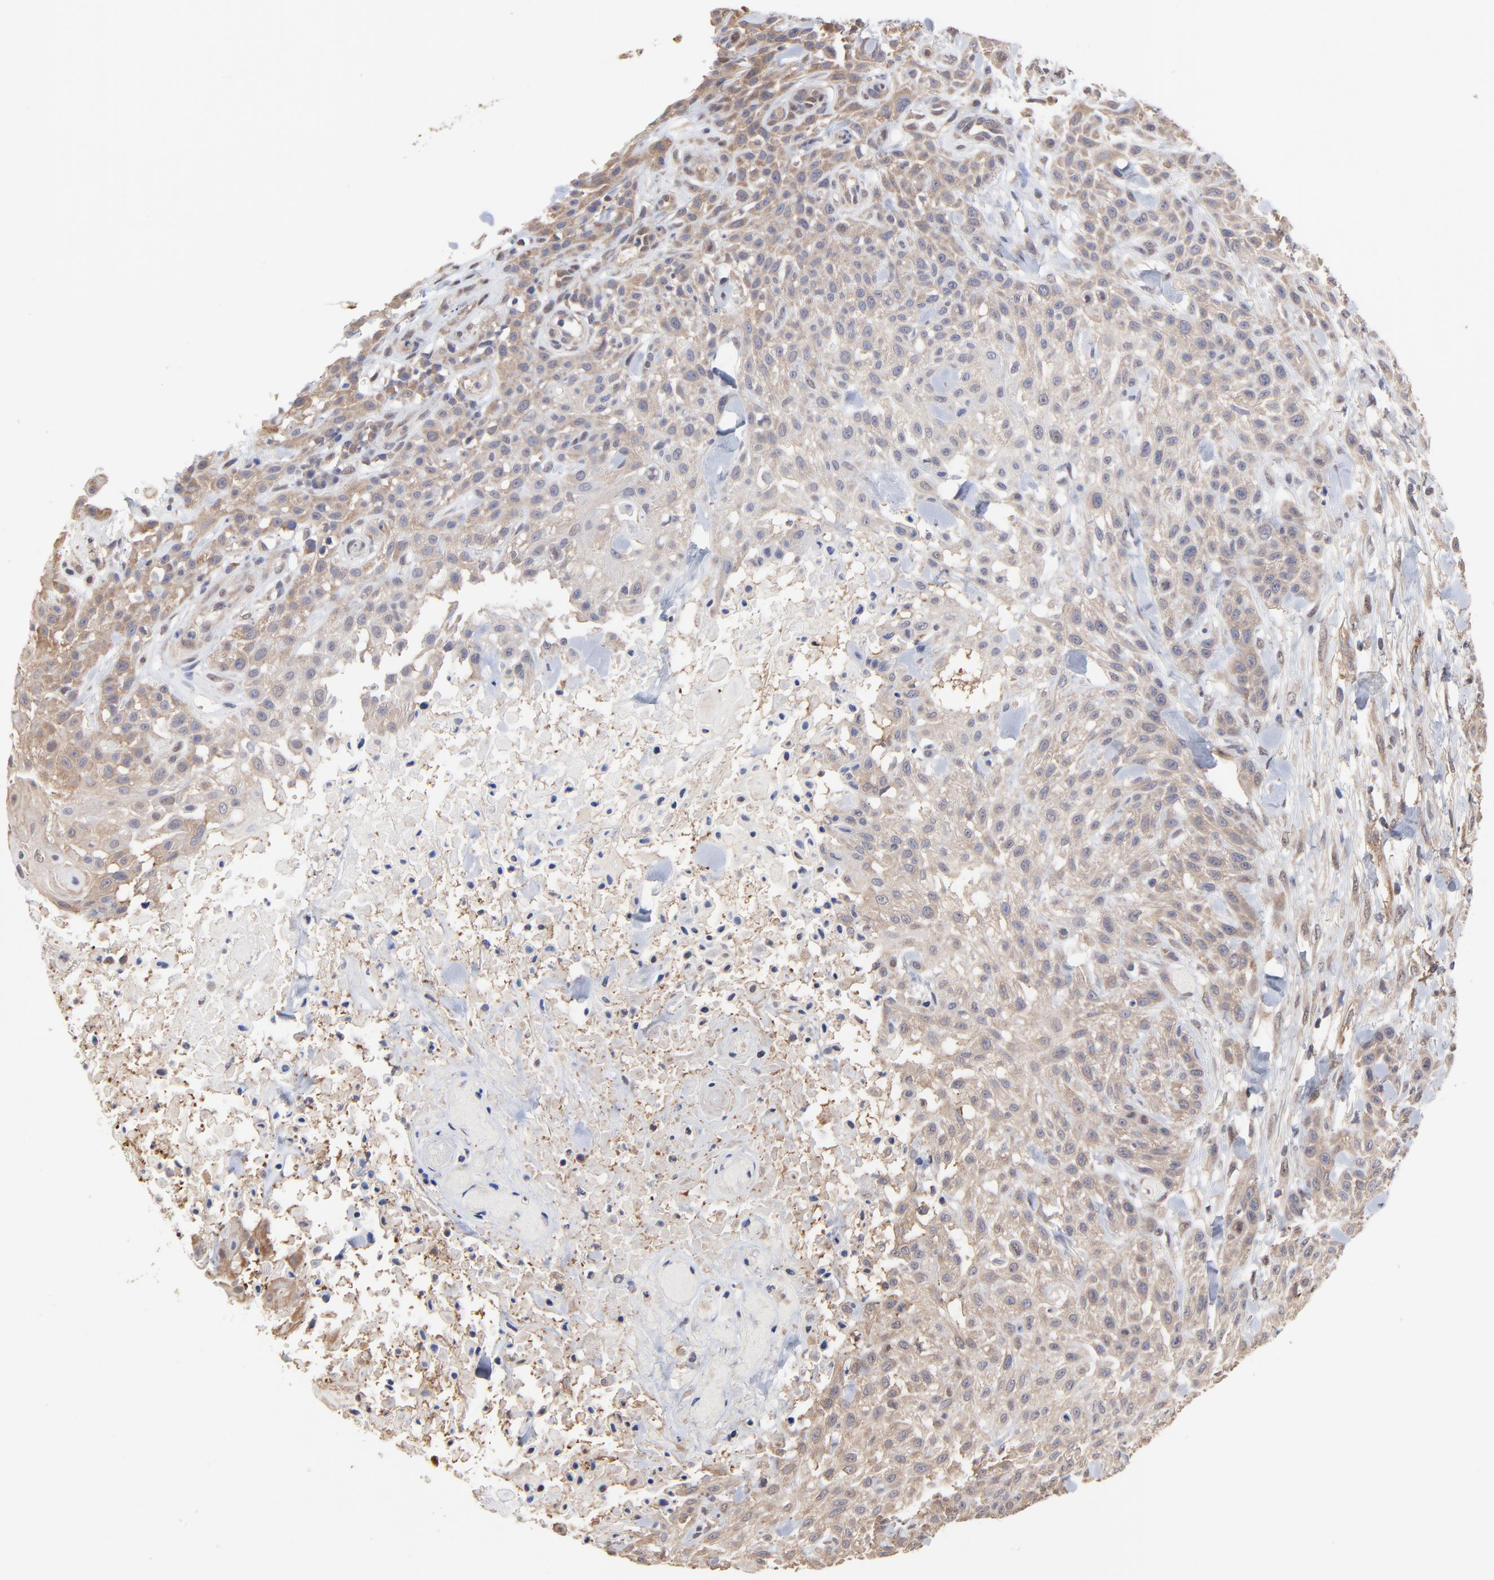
{"staining": {"intensity": "weak", "quantity": "25%-75%", "location": "cytoplasmic/membranous"}, "tissue": "skin cancer", "cell_type": "Tumor cells", "image_type": "cancer", "snomed": [{"axis": "morphology", "description": "Squamous cell carcinoma, NOS"}, {"axis": "topography", "description": "Skin"}], "caption": "Human skin cancer stained with a protein marker reveals weak staining in tumor cells.", "gene": "CCT2", "patient": {"sex": "female", "age": 42}}